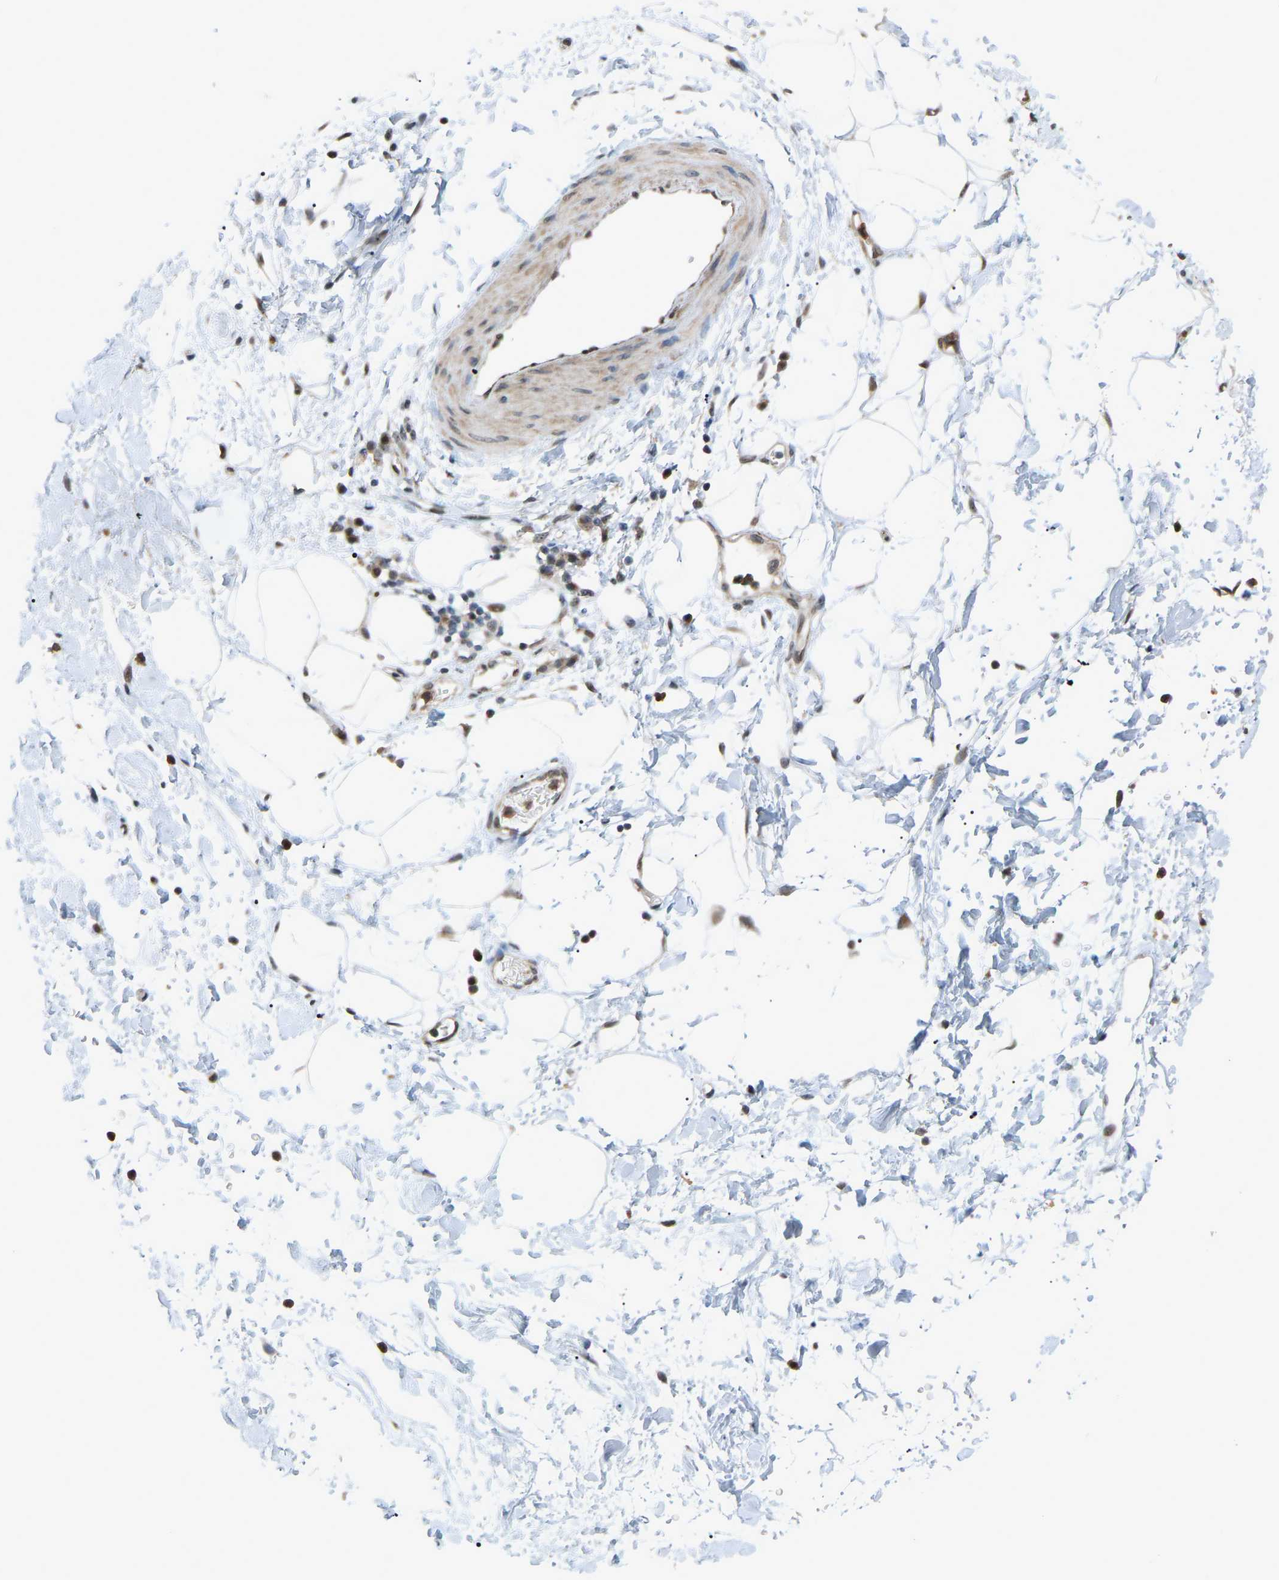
{"staining": {"intensity": "weak", "quantity": "25%-75%", "location": "cytoplasmic/membranous"}, "tissue": "adipose tissue", "cell_type": "Adipocytes", "image_type": "normal", "snomed": [{"axis": "morphology", "description": "Normal tissue, NOS"}, {"axis": "topography", "description": "Soft tissue"}], "caption": "Brown immunohistochemical staining in normal human adipose tissue exhibits weak cytoplasmic/membranous positivity in approximately 25%-75% of adipocytes. (Brightfield microscopy of DAB IHC at high magnification).", "gene": "CROT", "patient": {"sex": "male", "age": 72}}